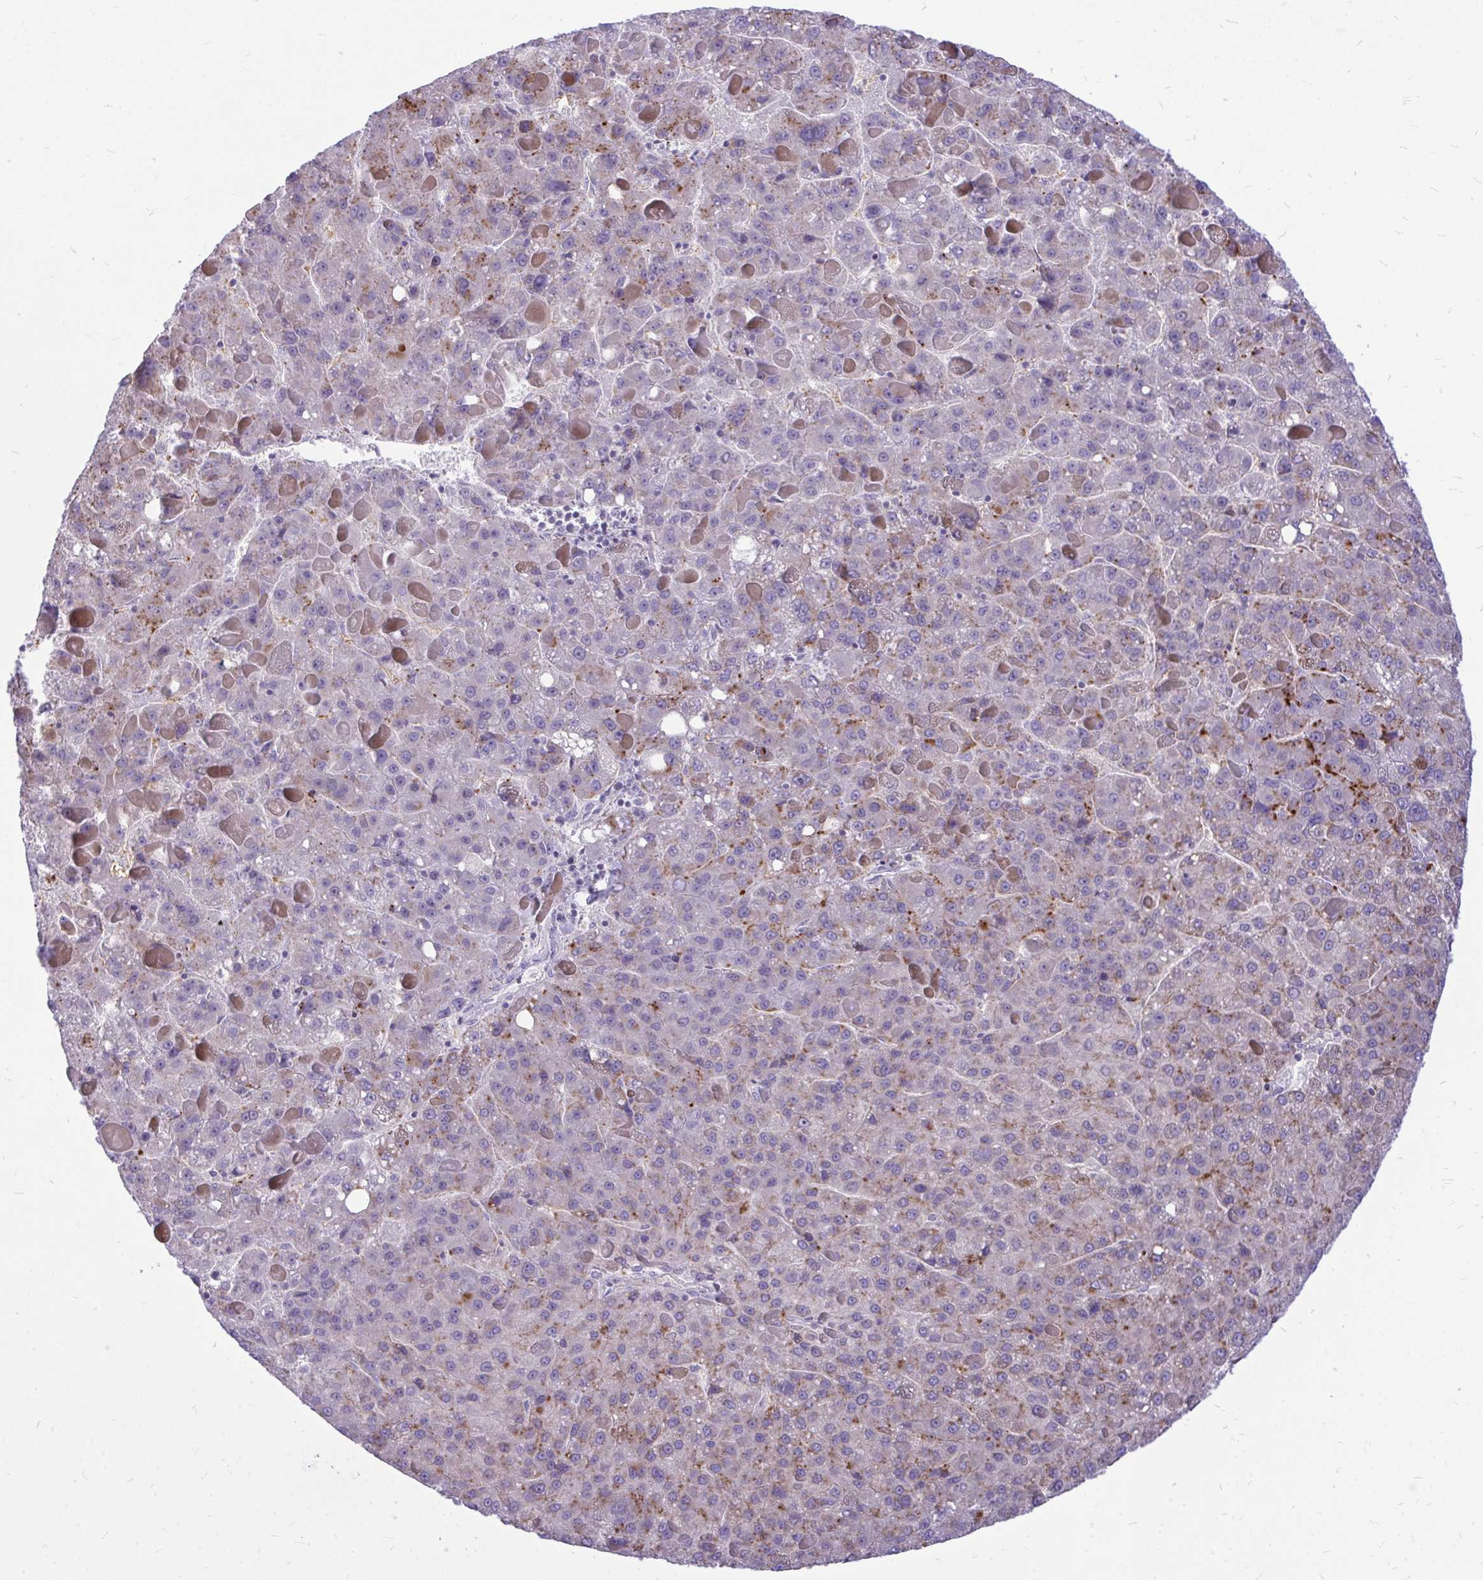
{"staining": {"intensity": "moderate", "quantity": "<25%", "location": "cytoplasmic/membranous"}, "tissue": "liver cancer", "cell_type": "Tumor cells", "image_type": "cancer", "snomed": [{"axis": "morphology", "description": "Carcinoma, Hepatocellular, NOS"}, {"axis": "topography", "description": "Liver"}], "caption": "Moderate cytoplasmic/membranous positivity is seen in approximately <25% of tumor cells in liver hepatocellular carcinoma.", "gene": "ZSCAN25", "patient": {"sex": "female", "age": 82}}